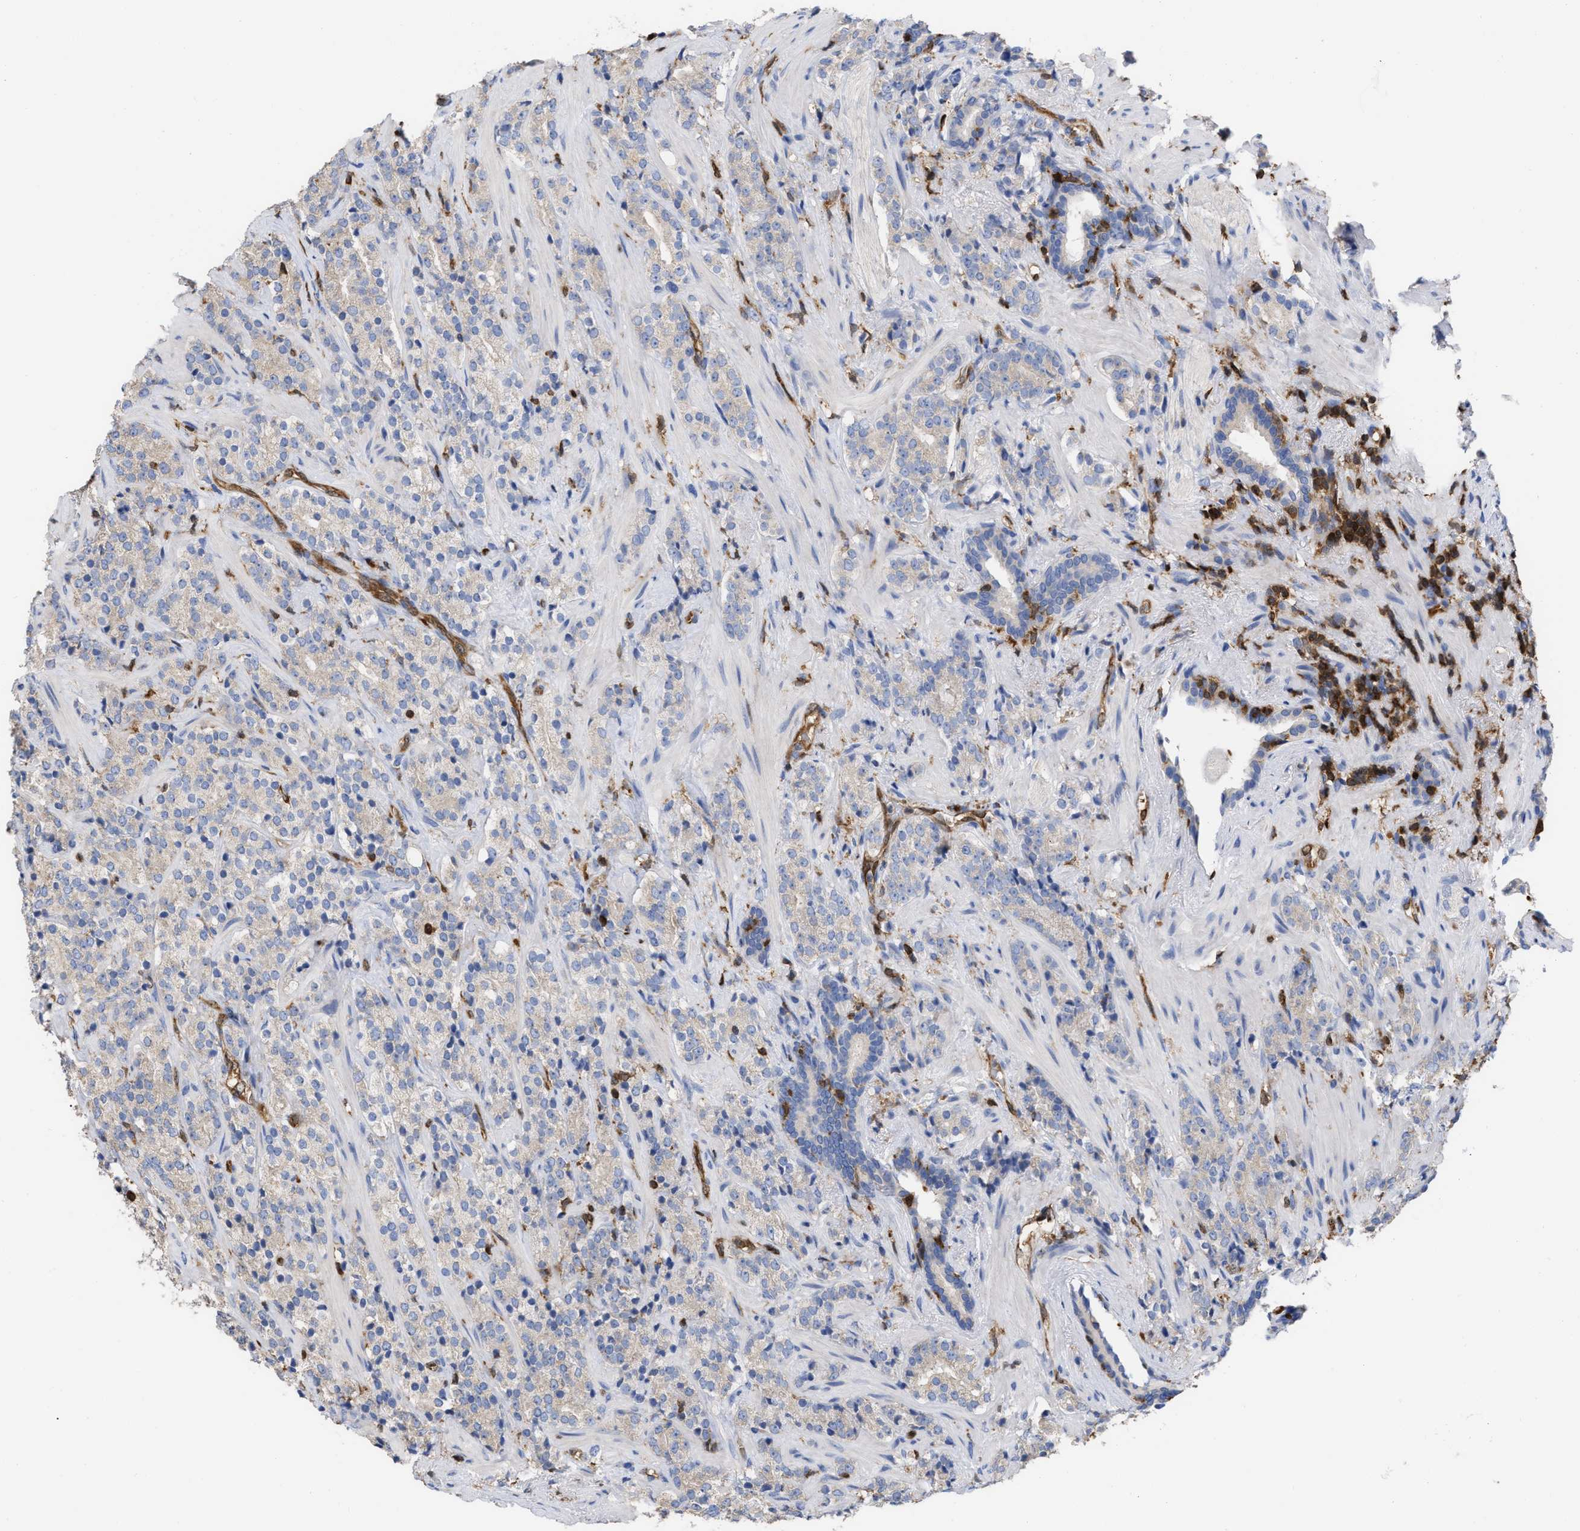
{"staining": {"intensity": "weak", "quantity": "<25%", "location": "cytoplasmic/membranous"}, "tissue": "prostate cancer", "cell_type": "Tumor cells", "image_type": "cancer", "snomed": [{"axis": "morphology", "description": "Adenocarcinoma, High grade"}, {"axis": "topography", "description": "Prostate"}], "caption": "Human prostate adenocarcinoma (high-grade) stained for a protein using immunohistochemistry (IHC) demonstrates no positivity in tumor cells.", "gene": "GIMAP4", "patient": {"sex": "male", "age": 71}}